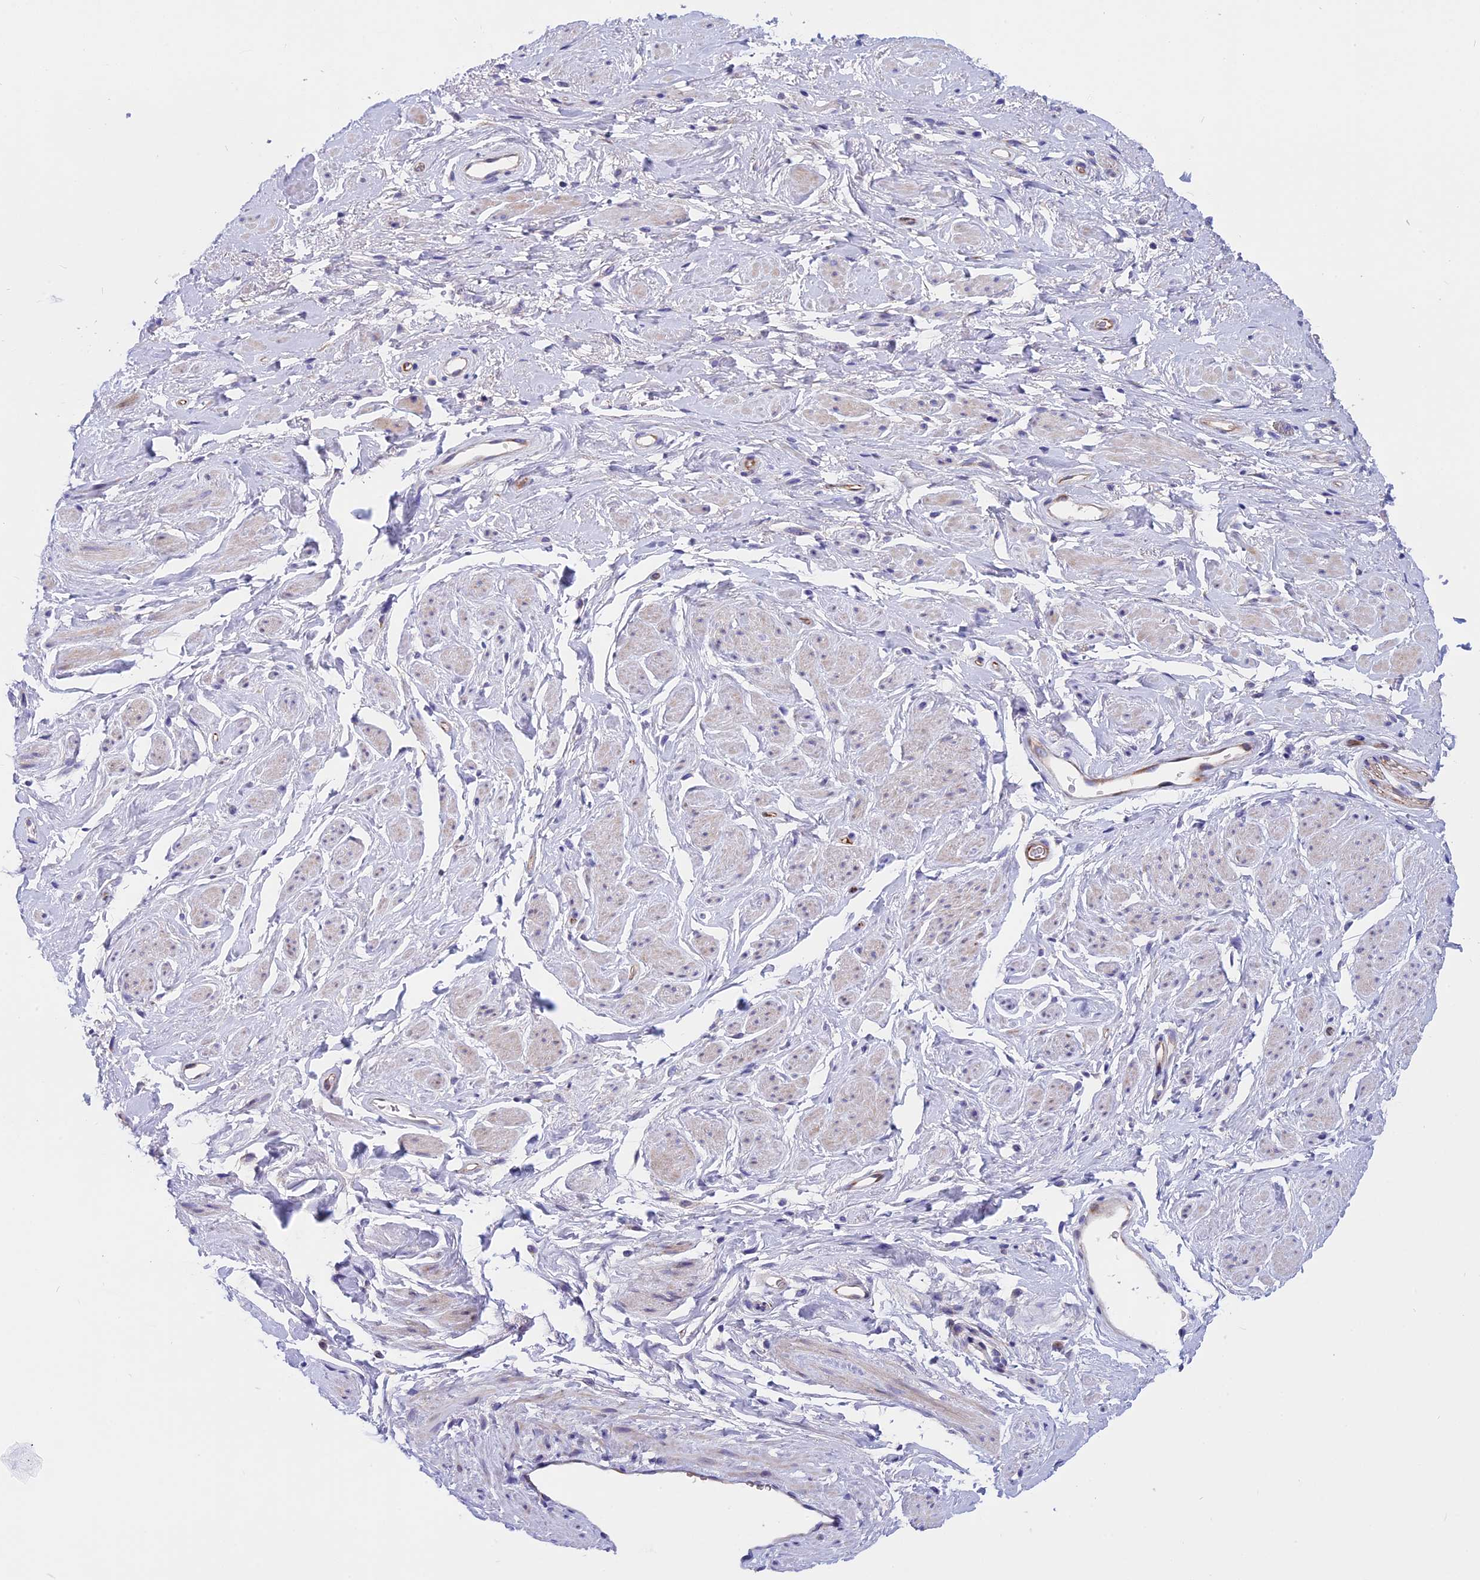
{"staining": {"intensity": "negative", "quantity": "none", "location": "none"}, "tissue": "adipose tissue", "cell_type": "Adipocytes", "image_type": "normal", "snomed": [{"axis": "morphology", "description": "Normal tissue, NOS"}, {"axis": "morphology", "description": "Adenocarcinoma, NOS"}, {"axis": "topography", "description": "Rectum"}, {"axis": "topography", "description": "Vagina"}, {"axis": "topography", "description": "Peripheral nerve tissue"}], "caption": "DAB immunohistochemical staining of benign adipose tissue reveals no significant expression in adipocytes. Nuclei are stained in blue.", "gene": "TMEM138", "patient": {"sex": "female", "age": 71}}